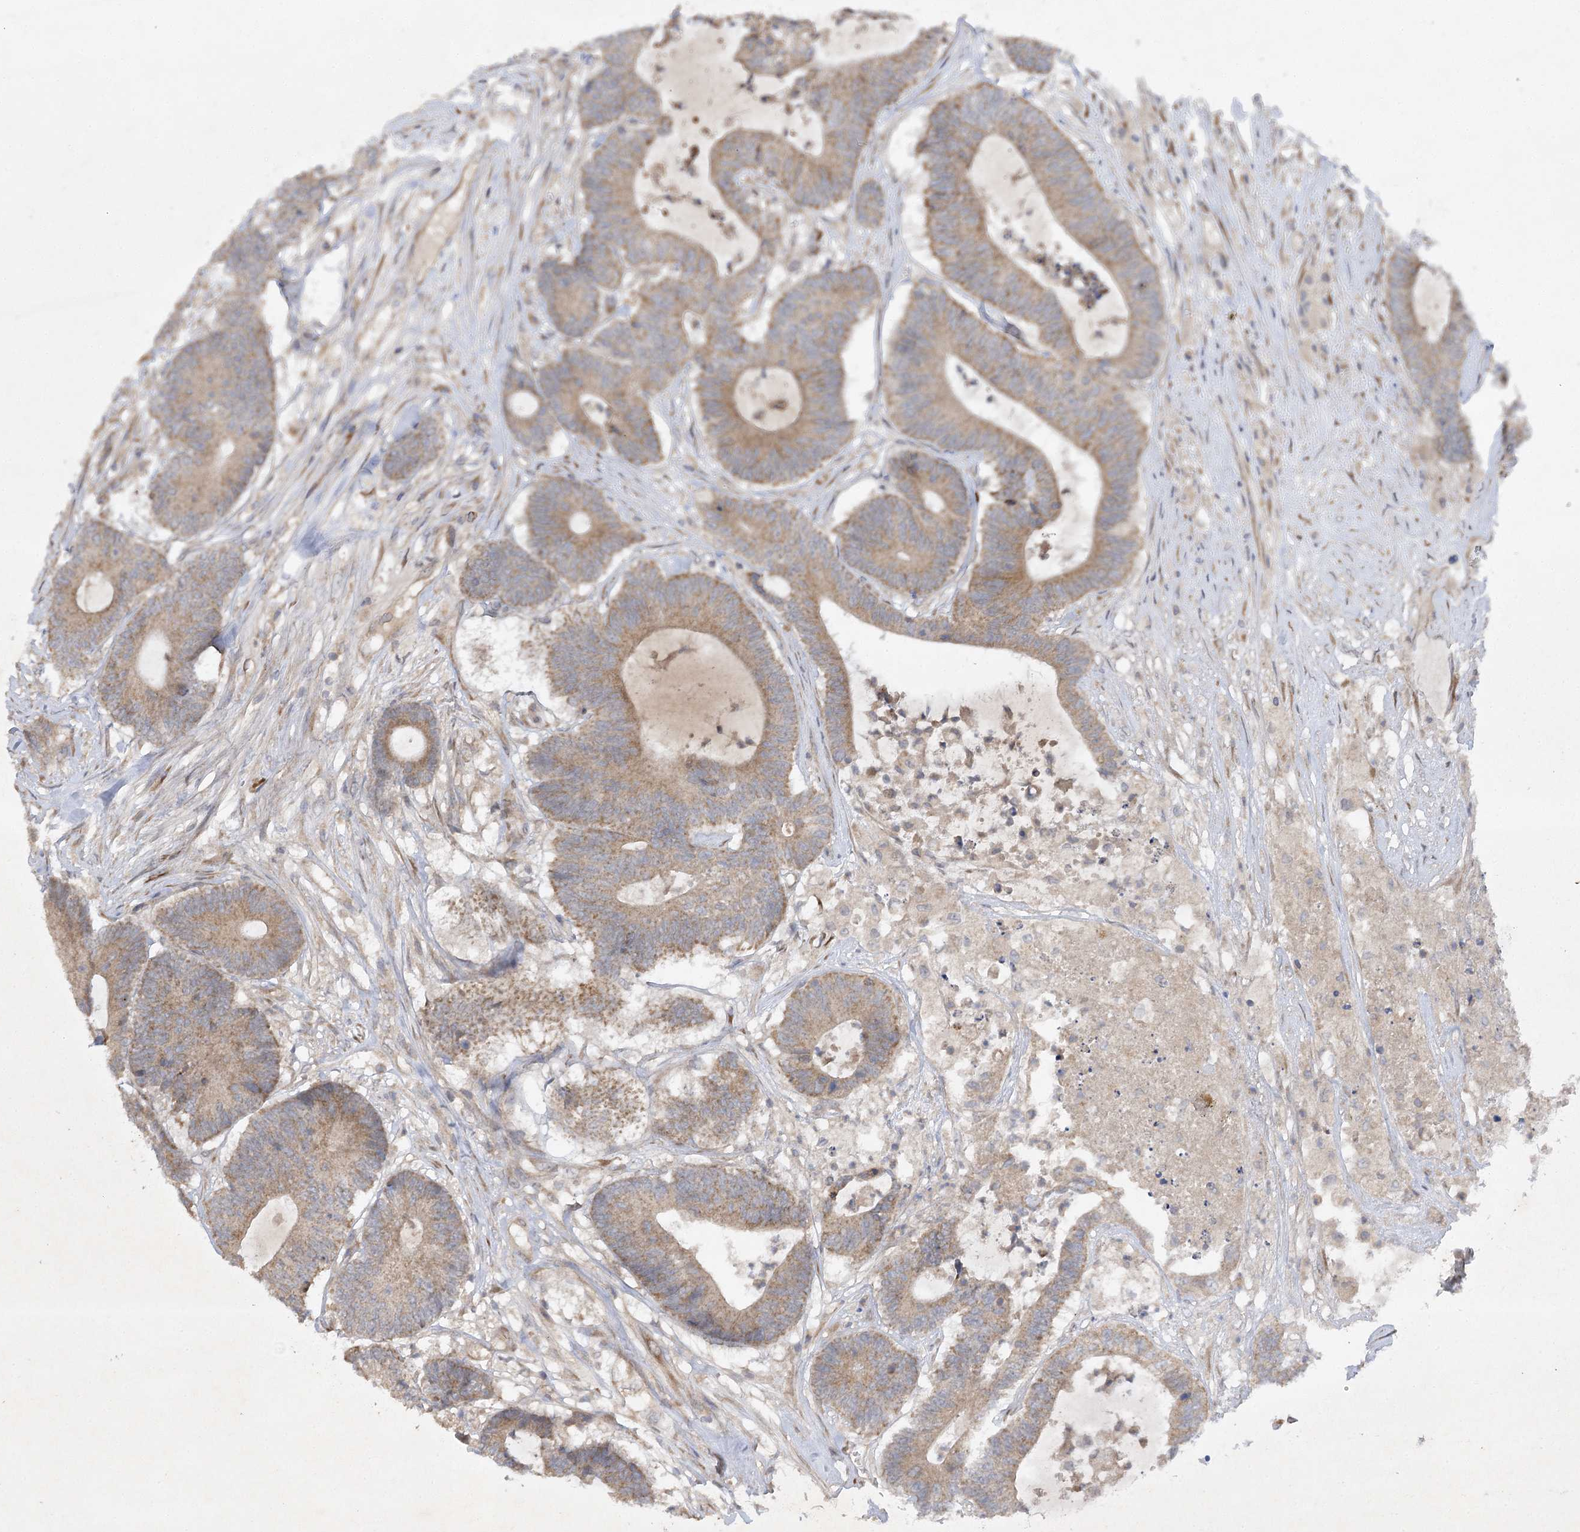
{"staining": {"intensity": "moderate", "quantity": ">75%", "location": "cytoplasmic/membranous"}, "tissue": "colorectal cancer", "cell_type": "Tumor cells", "image_type": "cancer", "snomed": [{"axis": "morphology", "description": "Adenocarcinoma, NOS"}, {"axis": "topography", "description": "Colon"}], "caption": "Tumor cells display medium levels of moderate cytoplasmic/membranous expression in about >75% of cells in human colorectal adenocarcinoma.", "gene": "TRAF3IP1", "patient": {"sex": "female", "age": 84}}